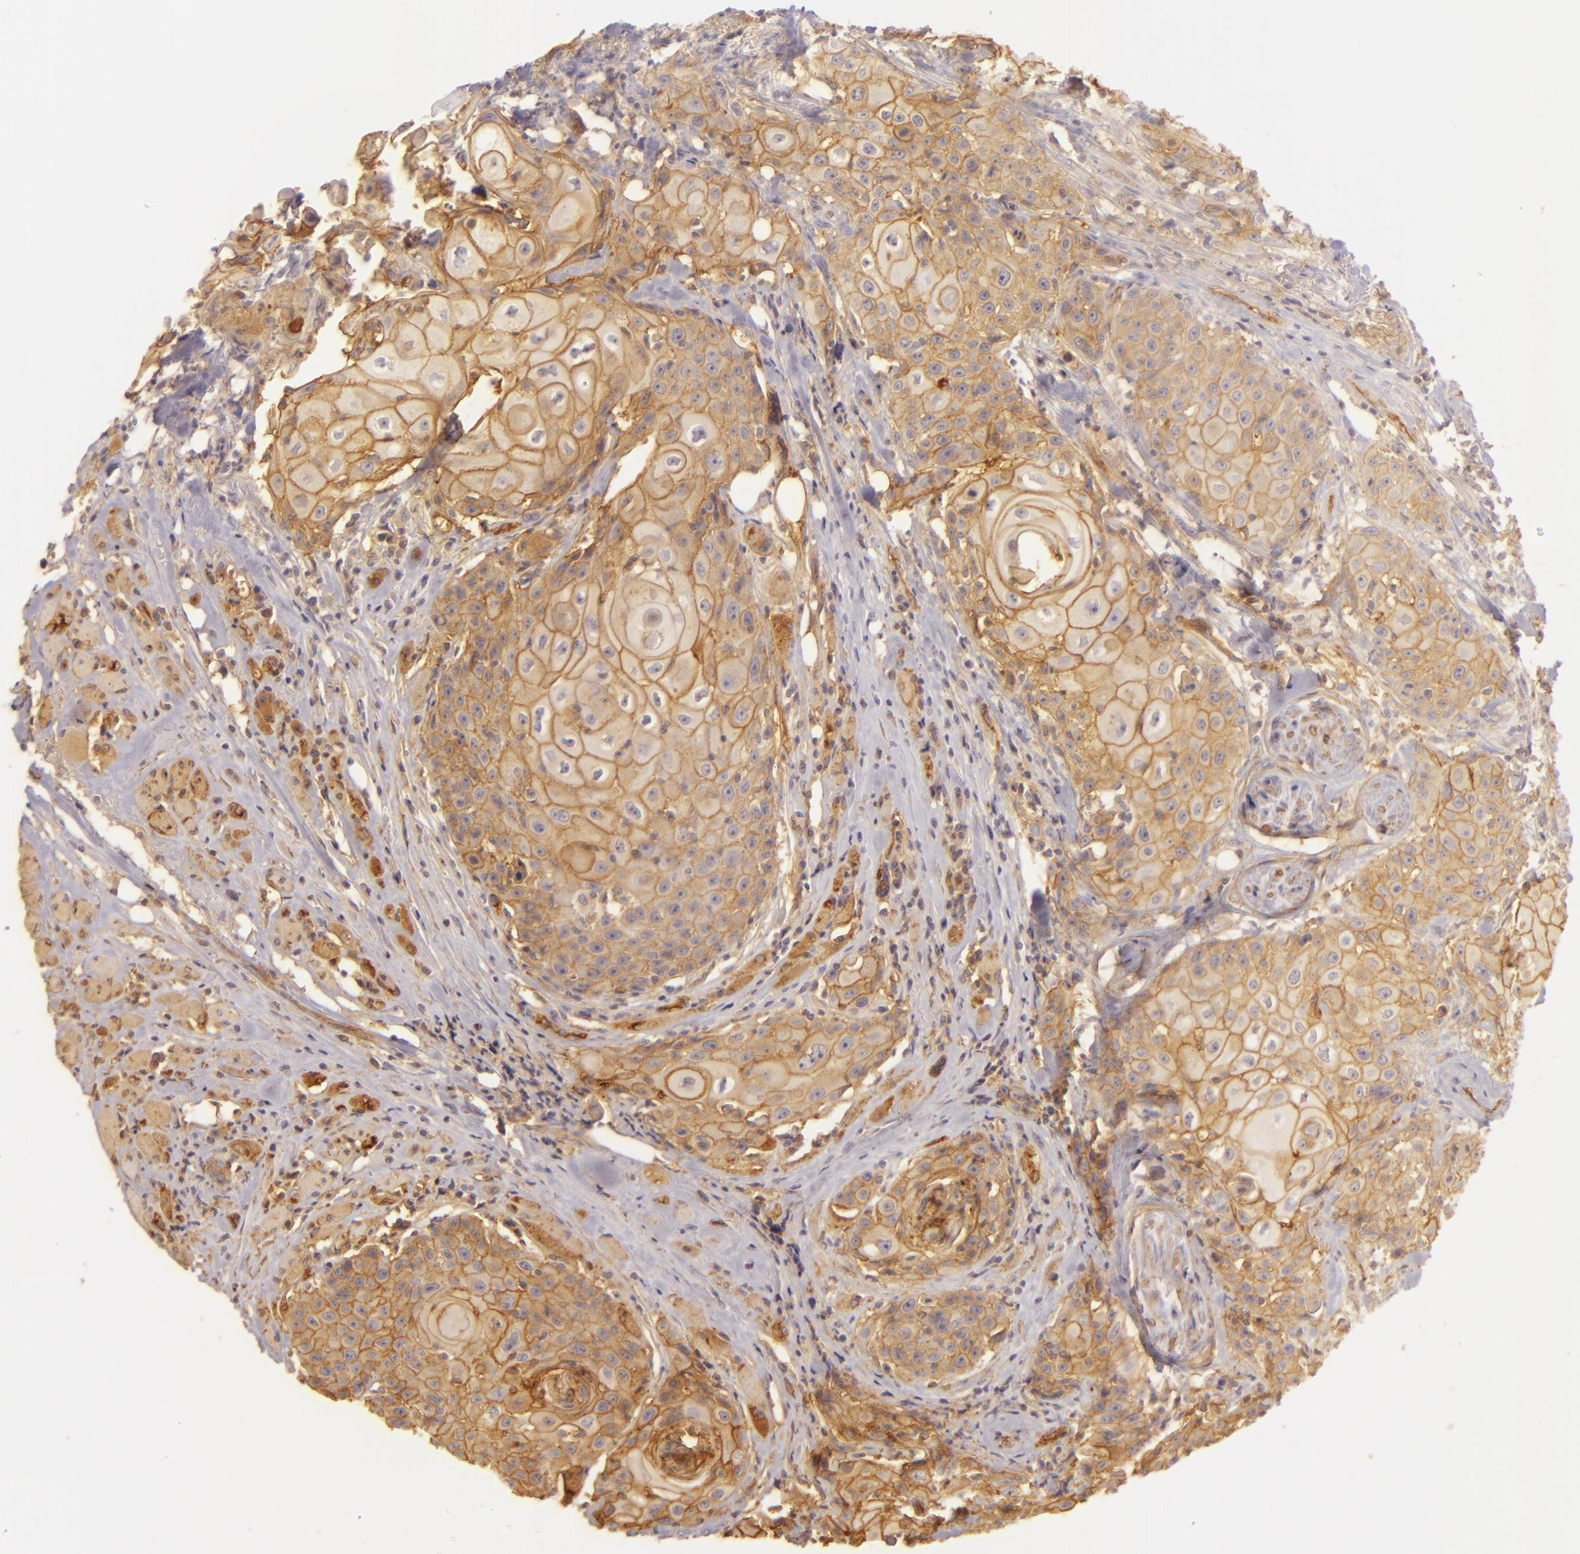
{"staining": {"intensity": "weak", "quantity": "25%-75%", "location": "cytoplasmic/membranous"}, "tissue": "head and neck cancer", "cell_type": "Tumor cells", "image_type": "cancer", "snomed": [{"axis": "morphology", "description": "Squamous cell carcinoma, NOS"}, {"axis": "topography", "description": "Oral tissue"}, {"axis": "topography", "description": "Head-Neck"}], "caption": "Brown immunohistochemical staining in human squamous cell carcinoma (head and neck) shows weak cytoplasmic/membranous expression in approximately 25%-75% of tumor cells.", "gene": "CD59", "patient": {"sex": "female", "age": 82}}